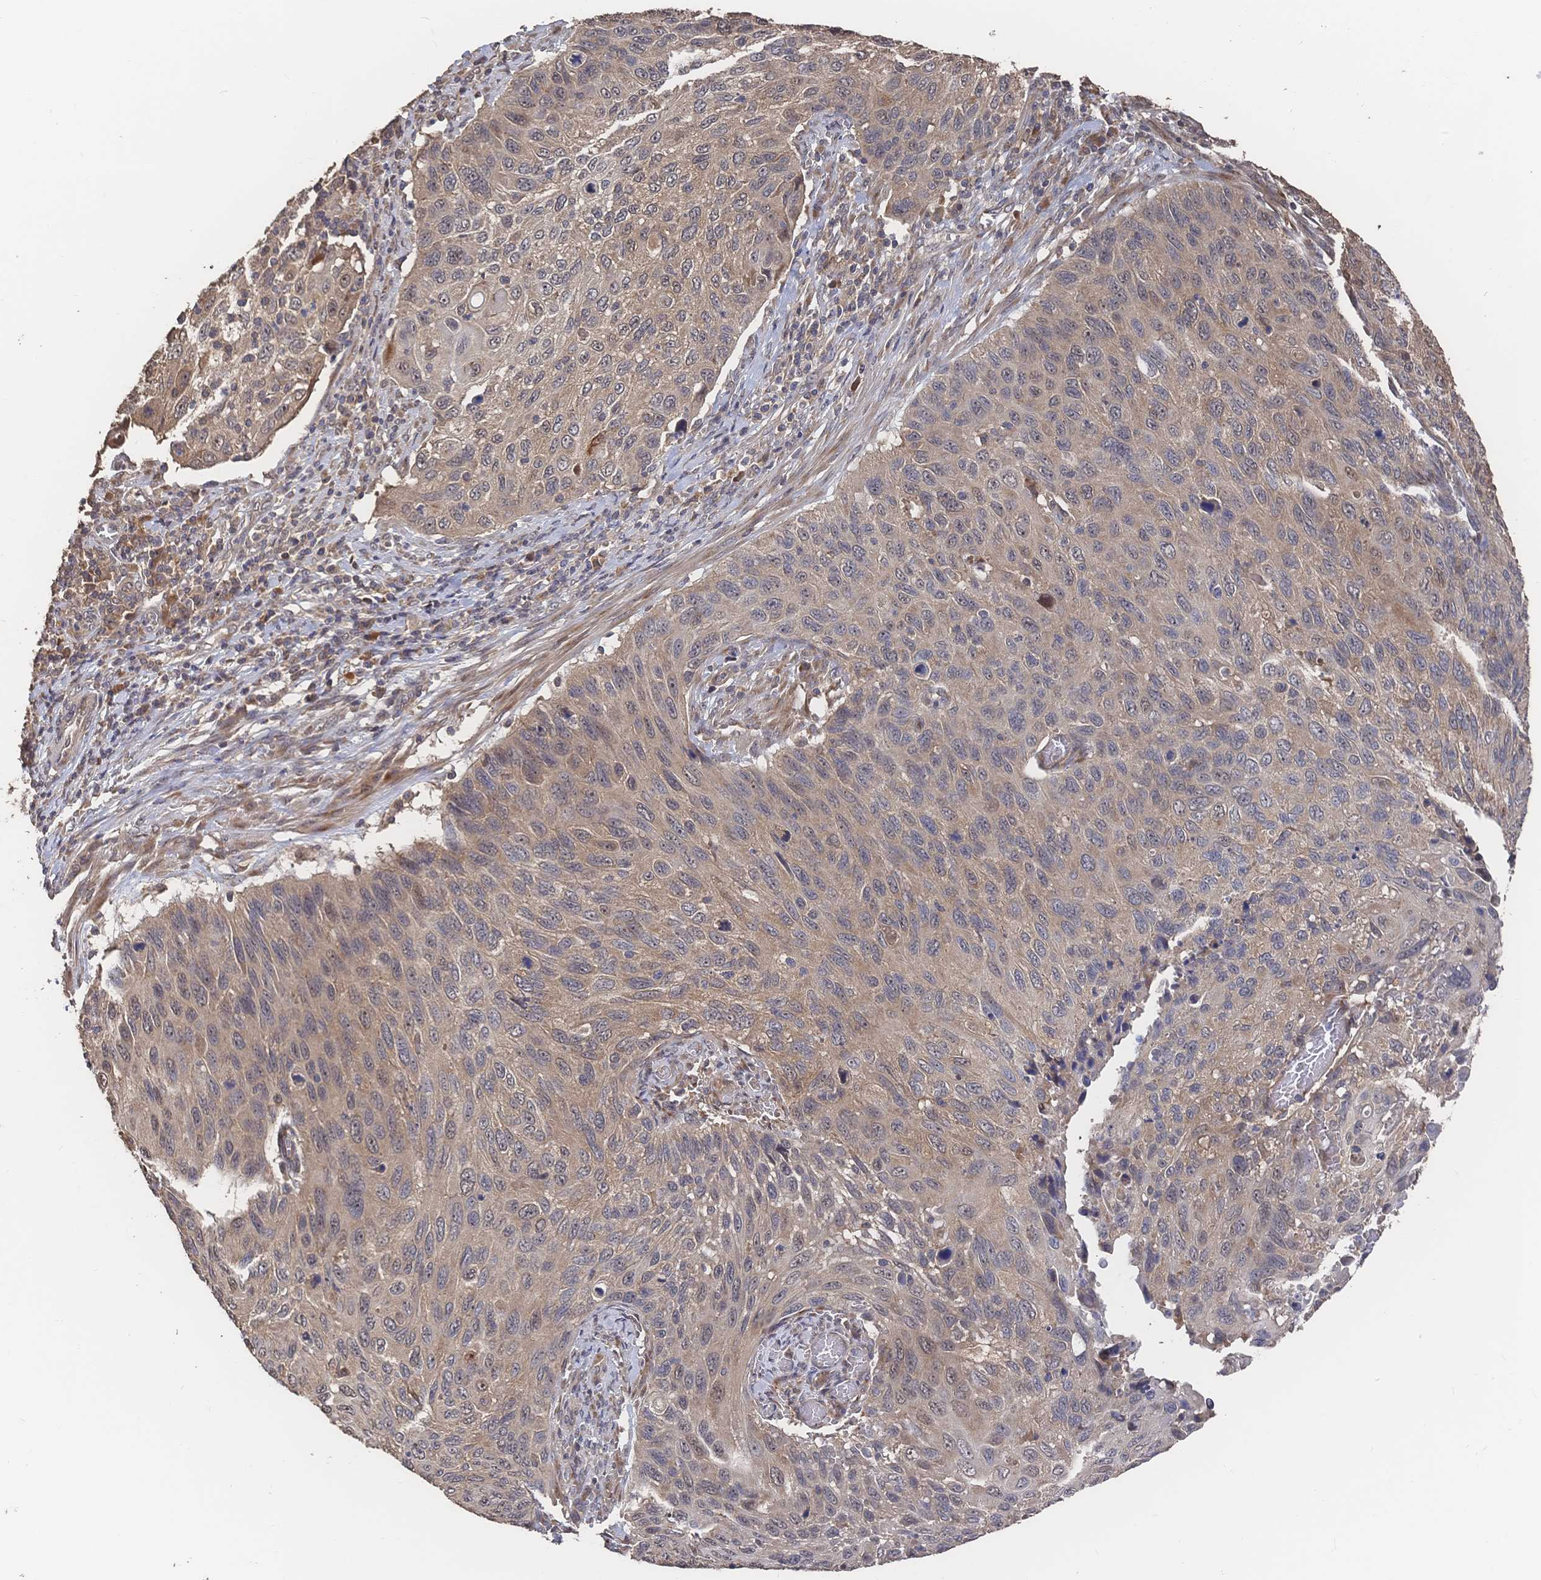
{"staining": {"intensity": "weak", "quantity": ">75%", "location": "cytoplasmic/membranous"}, "tissue": "cervical cancer", "cell_type": "Tumor cells", "image_type": "cancer", "snomed": [{"axis": "morphology", "description": "Squamous cell carcinoma, NOS"}, {"axis": "topography", "description": "Cervix"}], "caption": "Tumor cells show low levels of weak cytoplasmic/membranous positivity in about >75% of cells in cervical cancer.", "gene": "DNAJA4", "patient": {"sex": "female", "age": 70}}